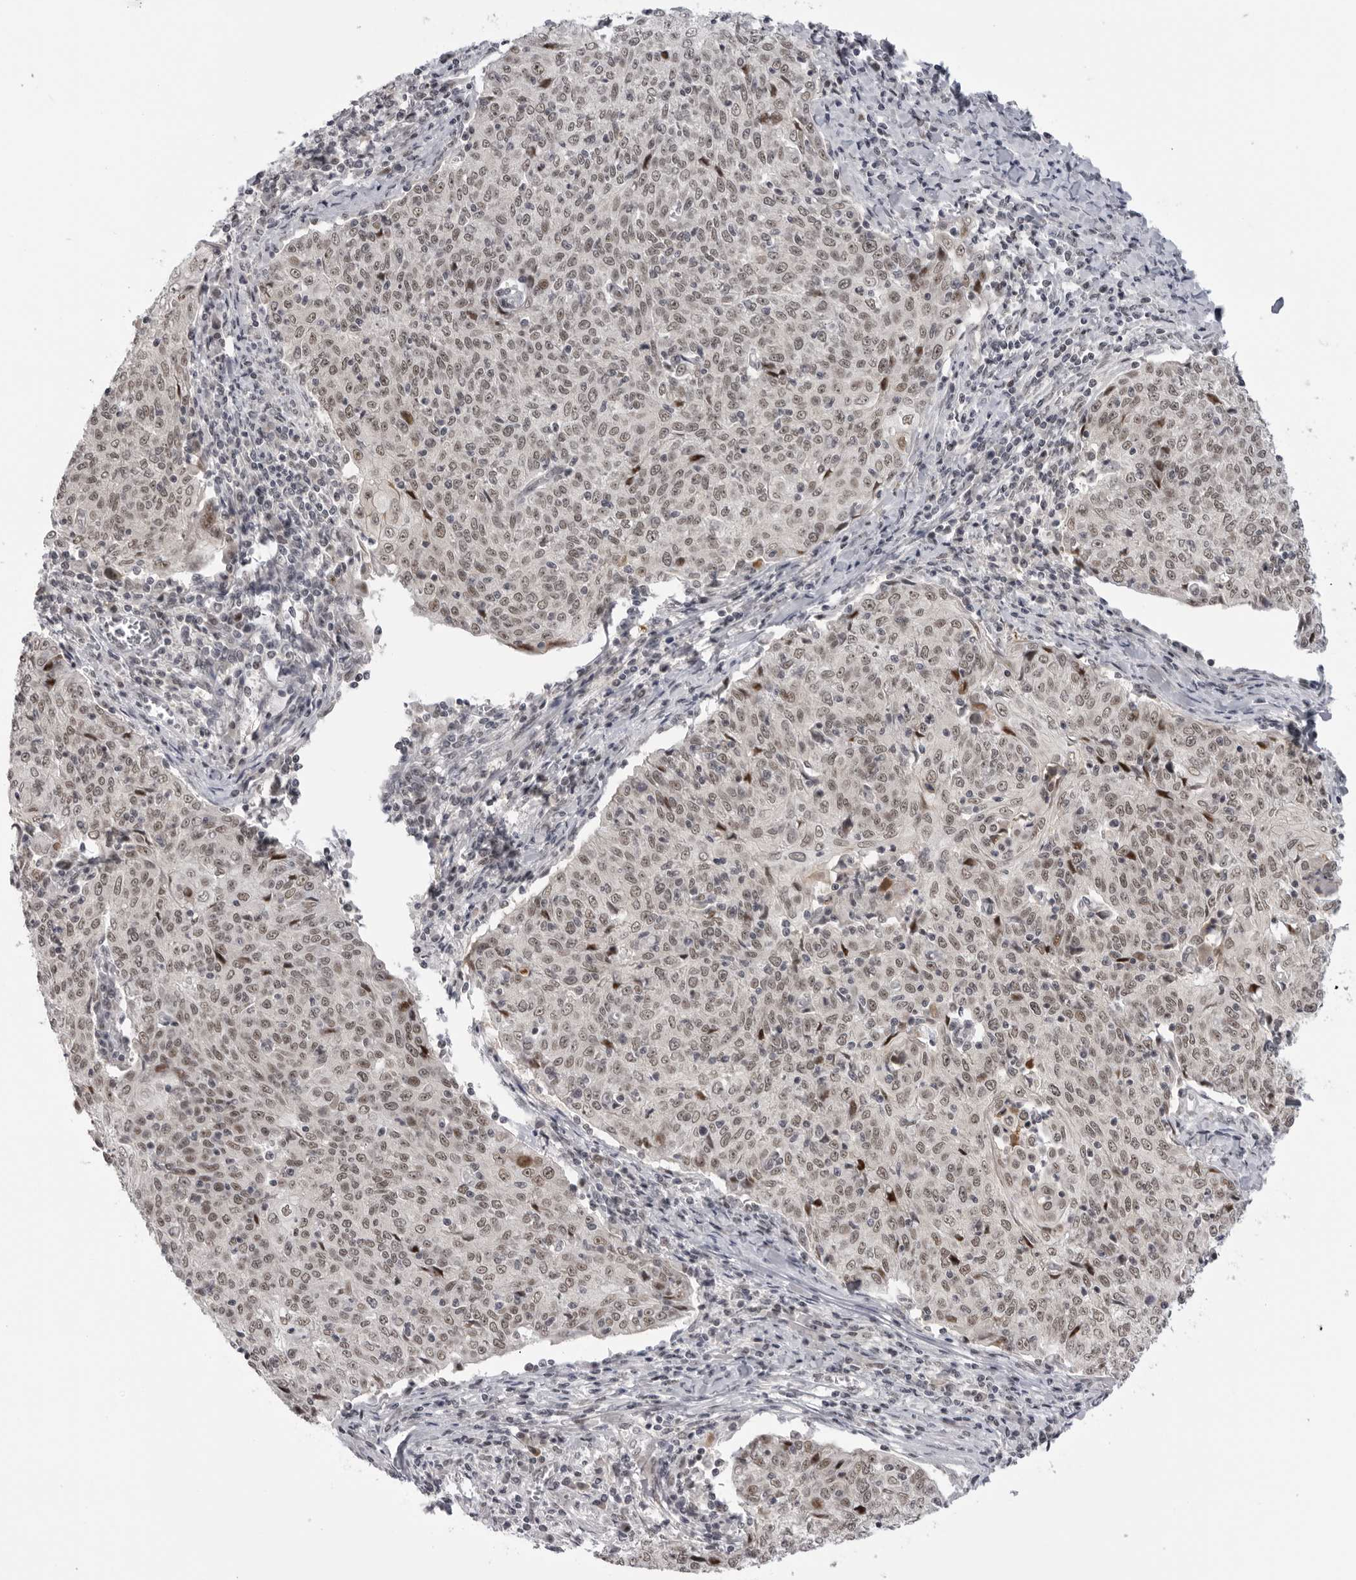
{"staining": {"intensity": "weak", "quantity": ">75%", "location": "nuclear"}, "tissue": "cervical cancer", "cell_type": "Tumor cells", "image_type": "cancer", "snomed": [{"axis": "morphology", "description": "Squamous cell carcinoma, NOS"}, {"axis": "topography", "description": "Cervix"}], "caption": "Weak nuclear staining for a protein is seen in approximately >75% of tumor cells of cervical cancer using immunohistochemistry (IHC).", "gene": "ALPK2", "patient": {"sex": "female", "age": 48}}